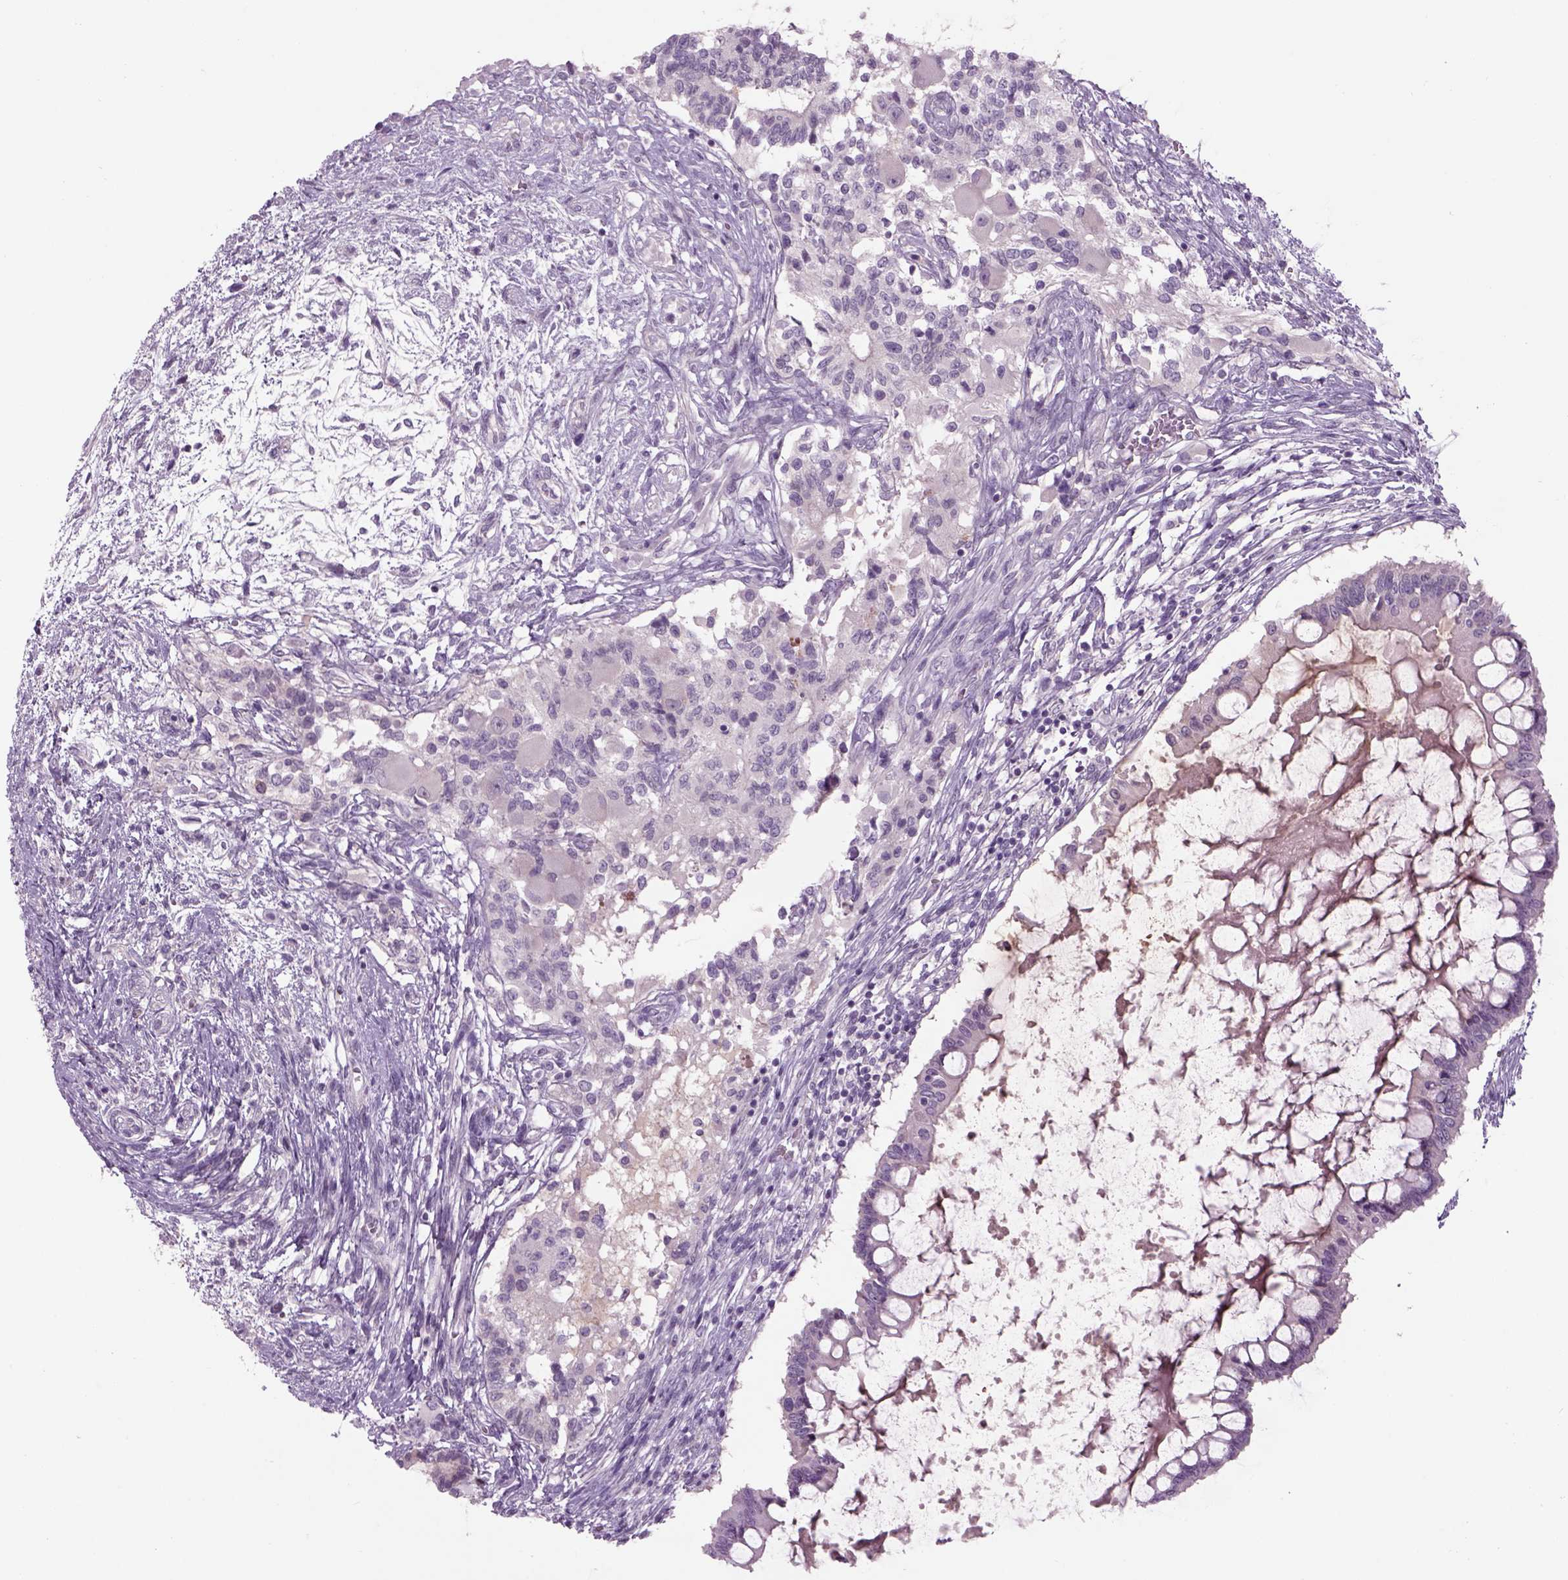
{"staining": {"intensity": "negative", "quantity": "none", "location": "none"}, "tissue": "testis cancer", "cell_type": "Tumor cells", "image_type": "cancer", "snomed": [{"axis": "morphology", "description": "Carcinoma, Embryonal, NOS"}, {"axis": "topography", "description": "Testis"}], "caption": "The image exhibits no significant staining in tumor cells of testis embryonal carcinoma. The staining is performed using DAB brown chromogen with nuclei counter-stained in using hematoxylin.", "gene": "MDH1B", "patient": {"sex": "male", "age": 37}}